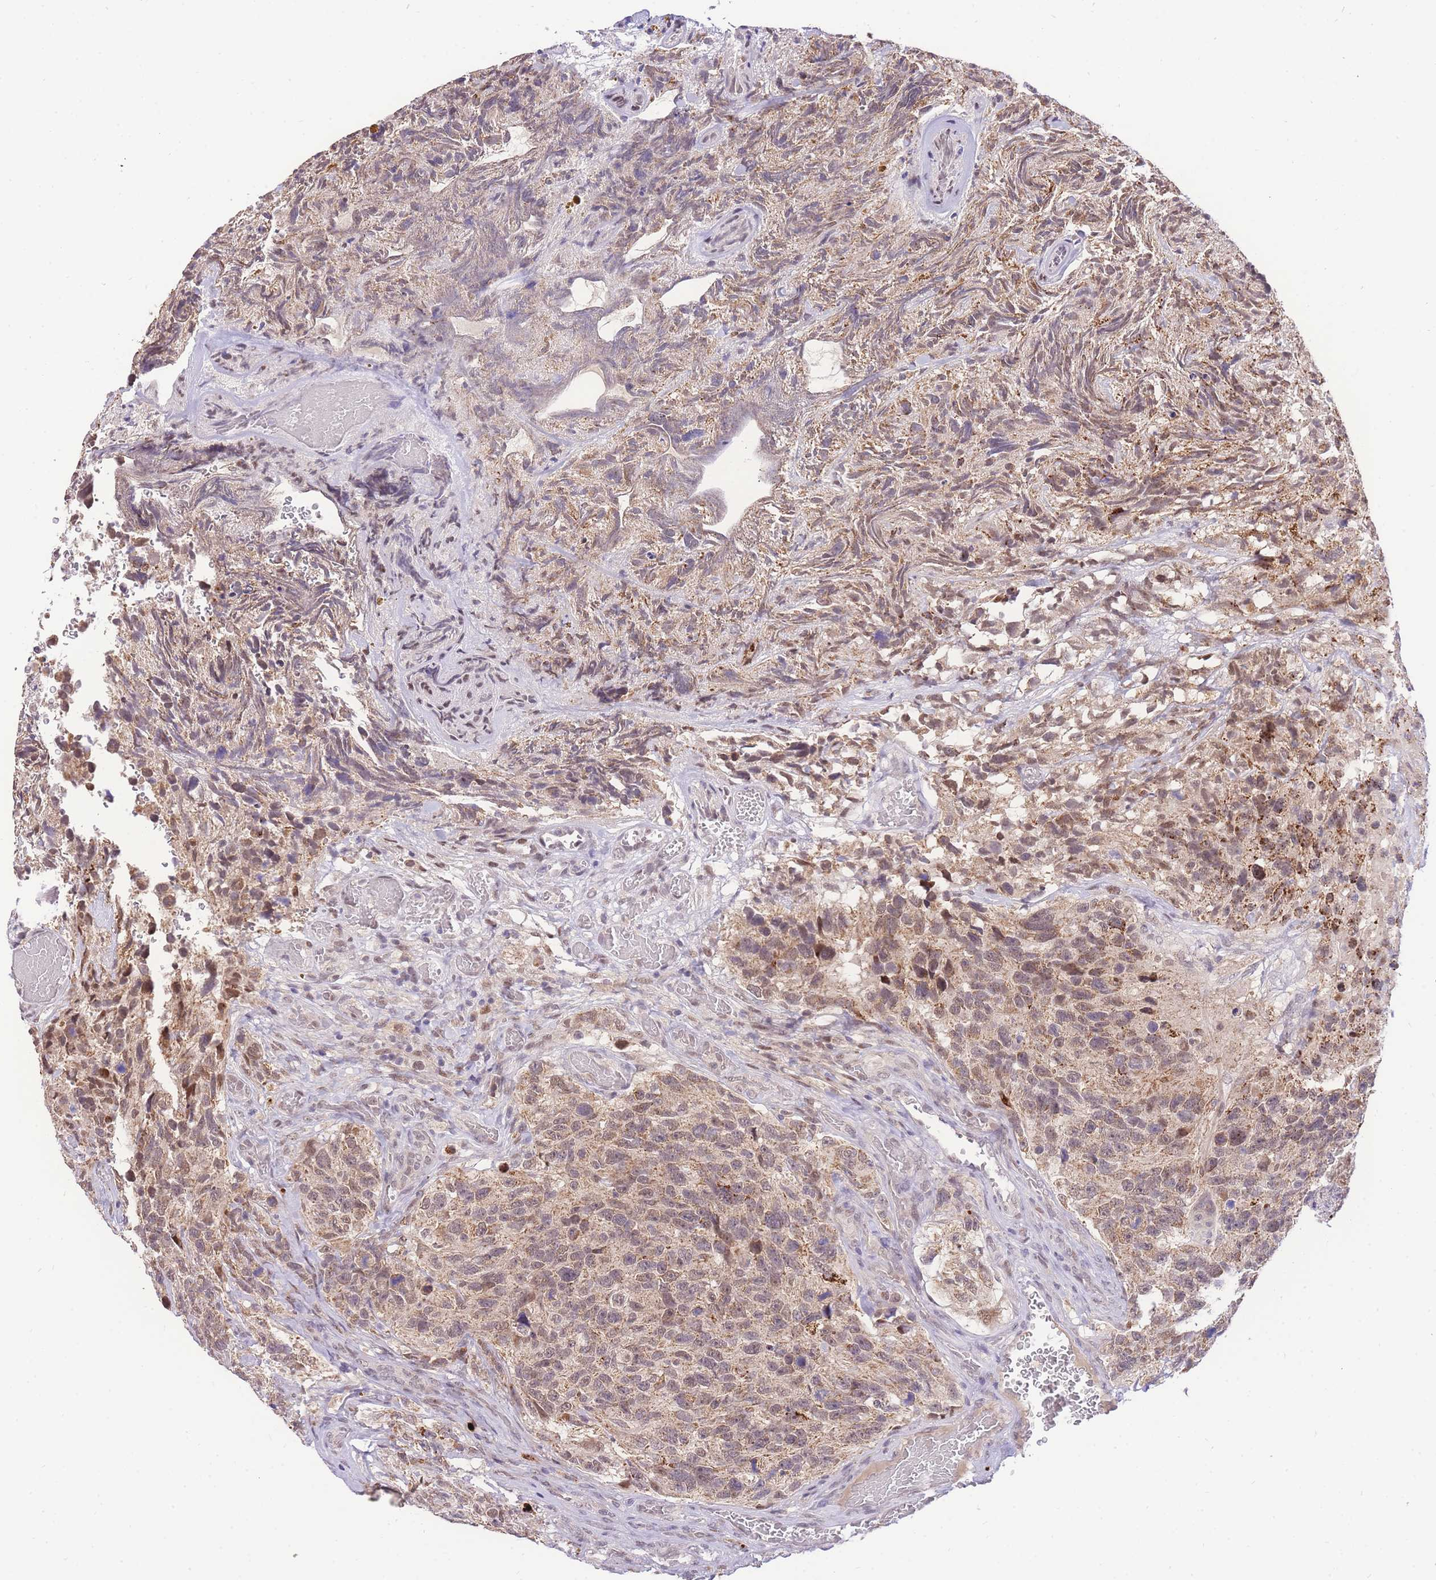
{"staining": {"intensity": "moderate", "quantity": ">75%", "location": "cytoplasmic/membranous,nuclear"}, "tissue": "glioma", "cell_type": "Tumor cells", "image_type": "cancer", "snomed": [{"axis": "morphology", "description": "Glioma, malignant, High grade"}, {"axis": "topography", "description": "Brain"}], "caption": "Immunohistochemistry (DAB) staining of high-grade glioma (malignant) displays moderate cytoplasmic/membranous and nuclear protein expression in about >75% of tumor cells.", "gene": "PUS10", "patient": {"sex": "male", "age": 69}}